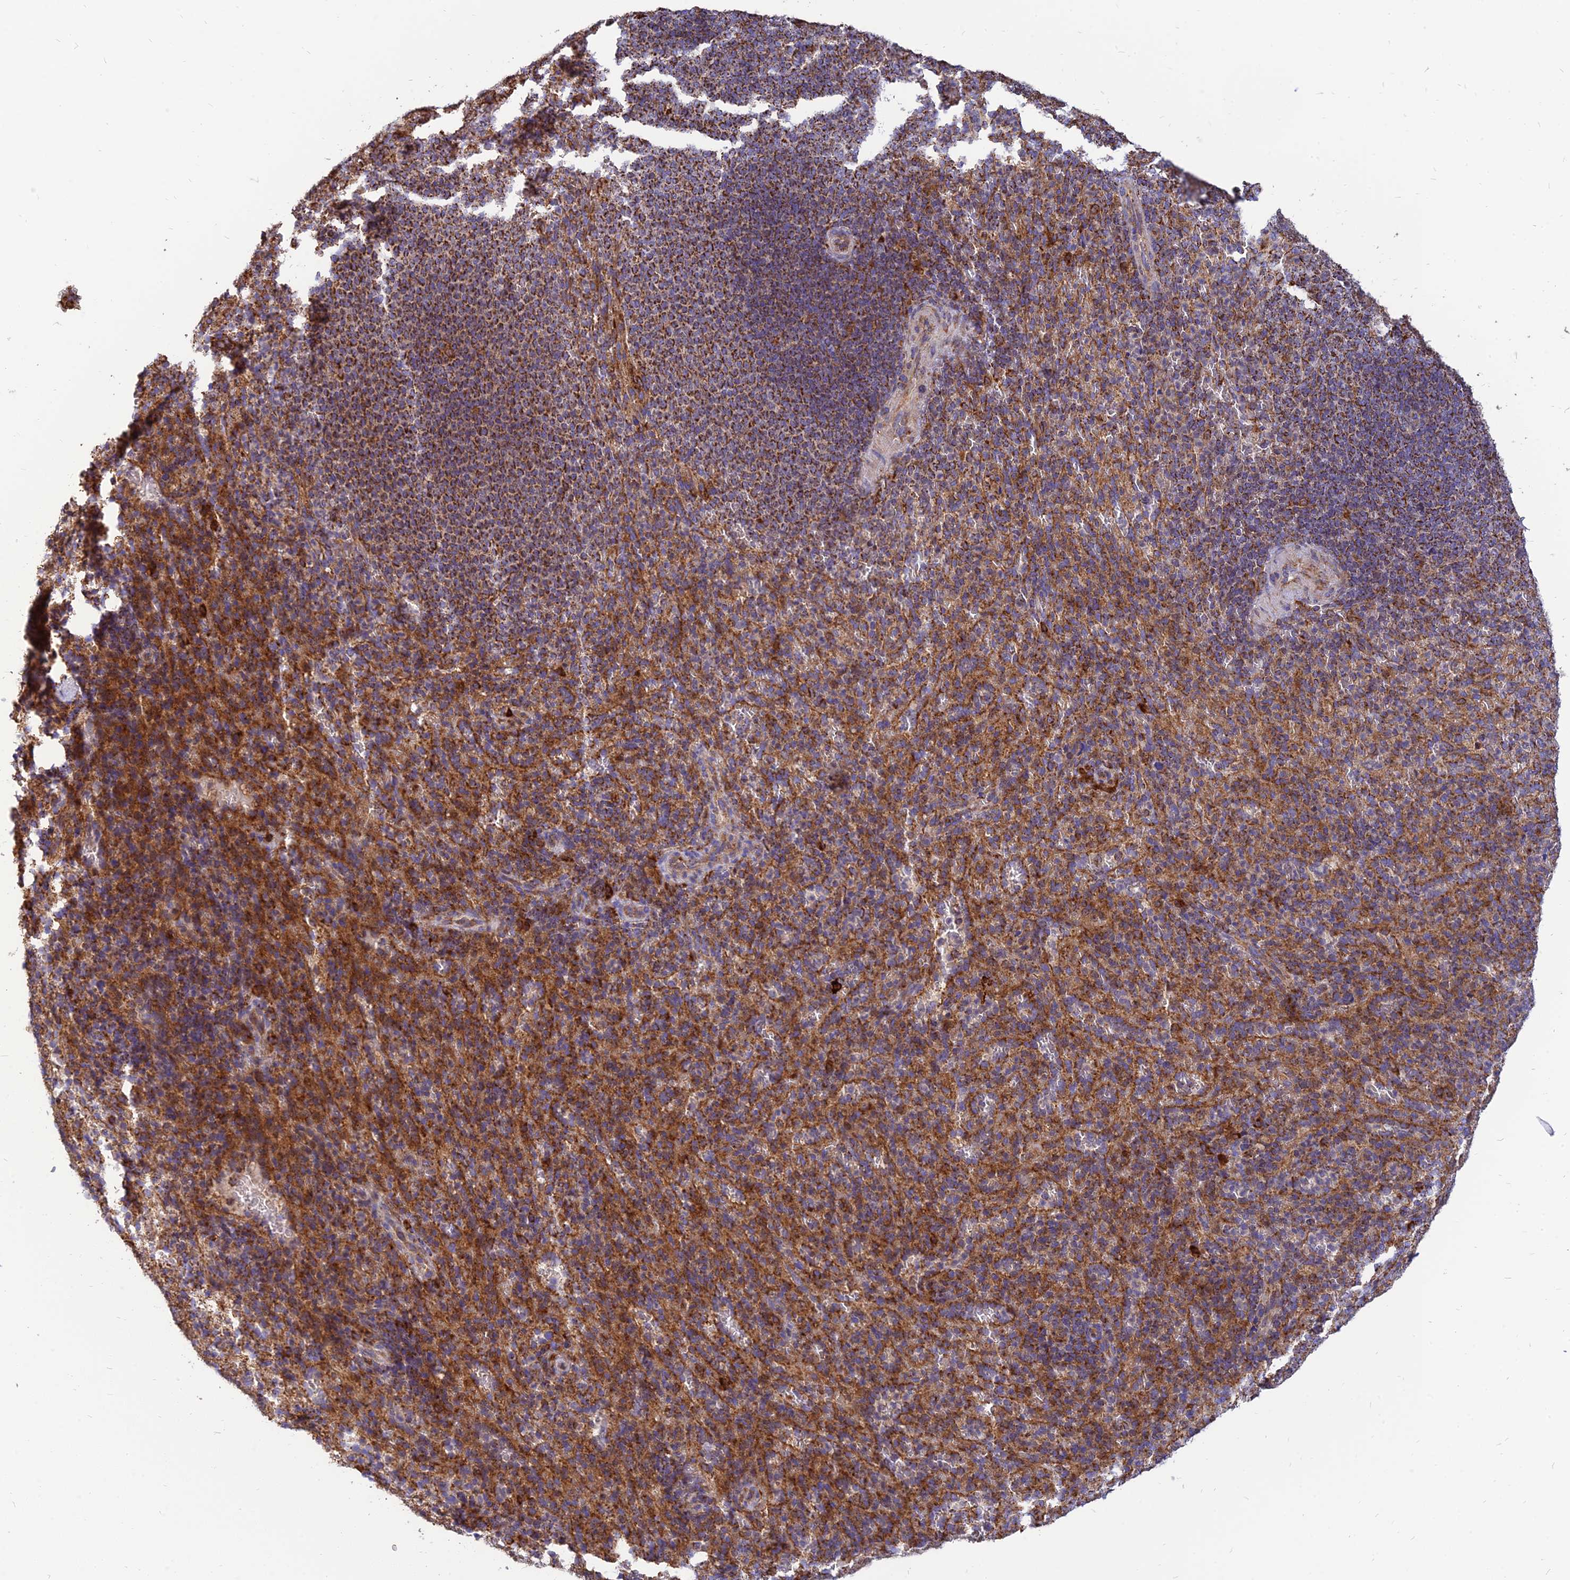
{"staining": {"intensity": "strong", "quantity": "25%-75%", "location": "cytoplasmic/membranous"}, "tissue": "spleen", "cell_type": "Cells in red pulp", "image_type": "normal", "snomed": [{"axis": "morphology", "description": "Normal tissue, NOS"}, {"axis": "topography", "description": "Spleen"}], "caption": "This is an image of immunohistochemistry (IHC) staining of benign spleen, which shows strong positivity in the cytoplasmic/membranous of cells in red pulp.", "gene": "THUMPD2", "patient": {"sex": "female", "age": 21}}